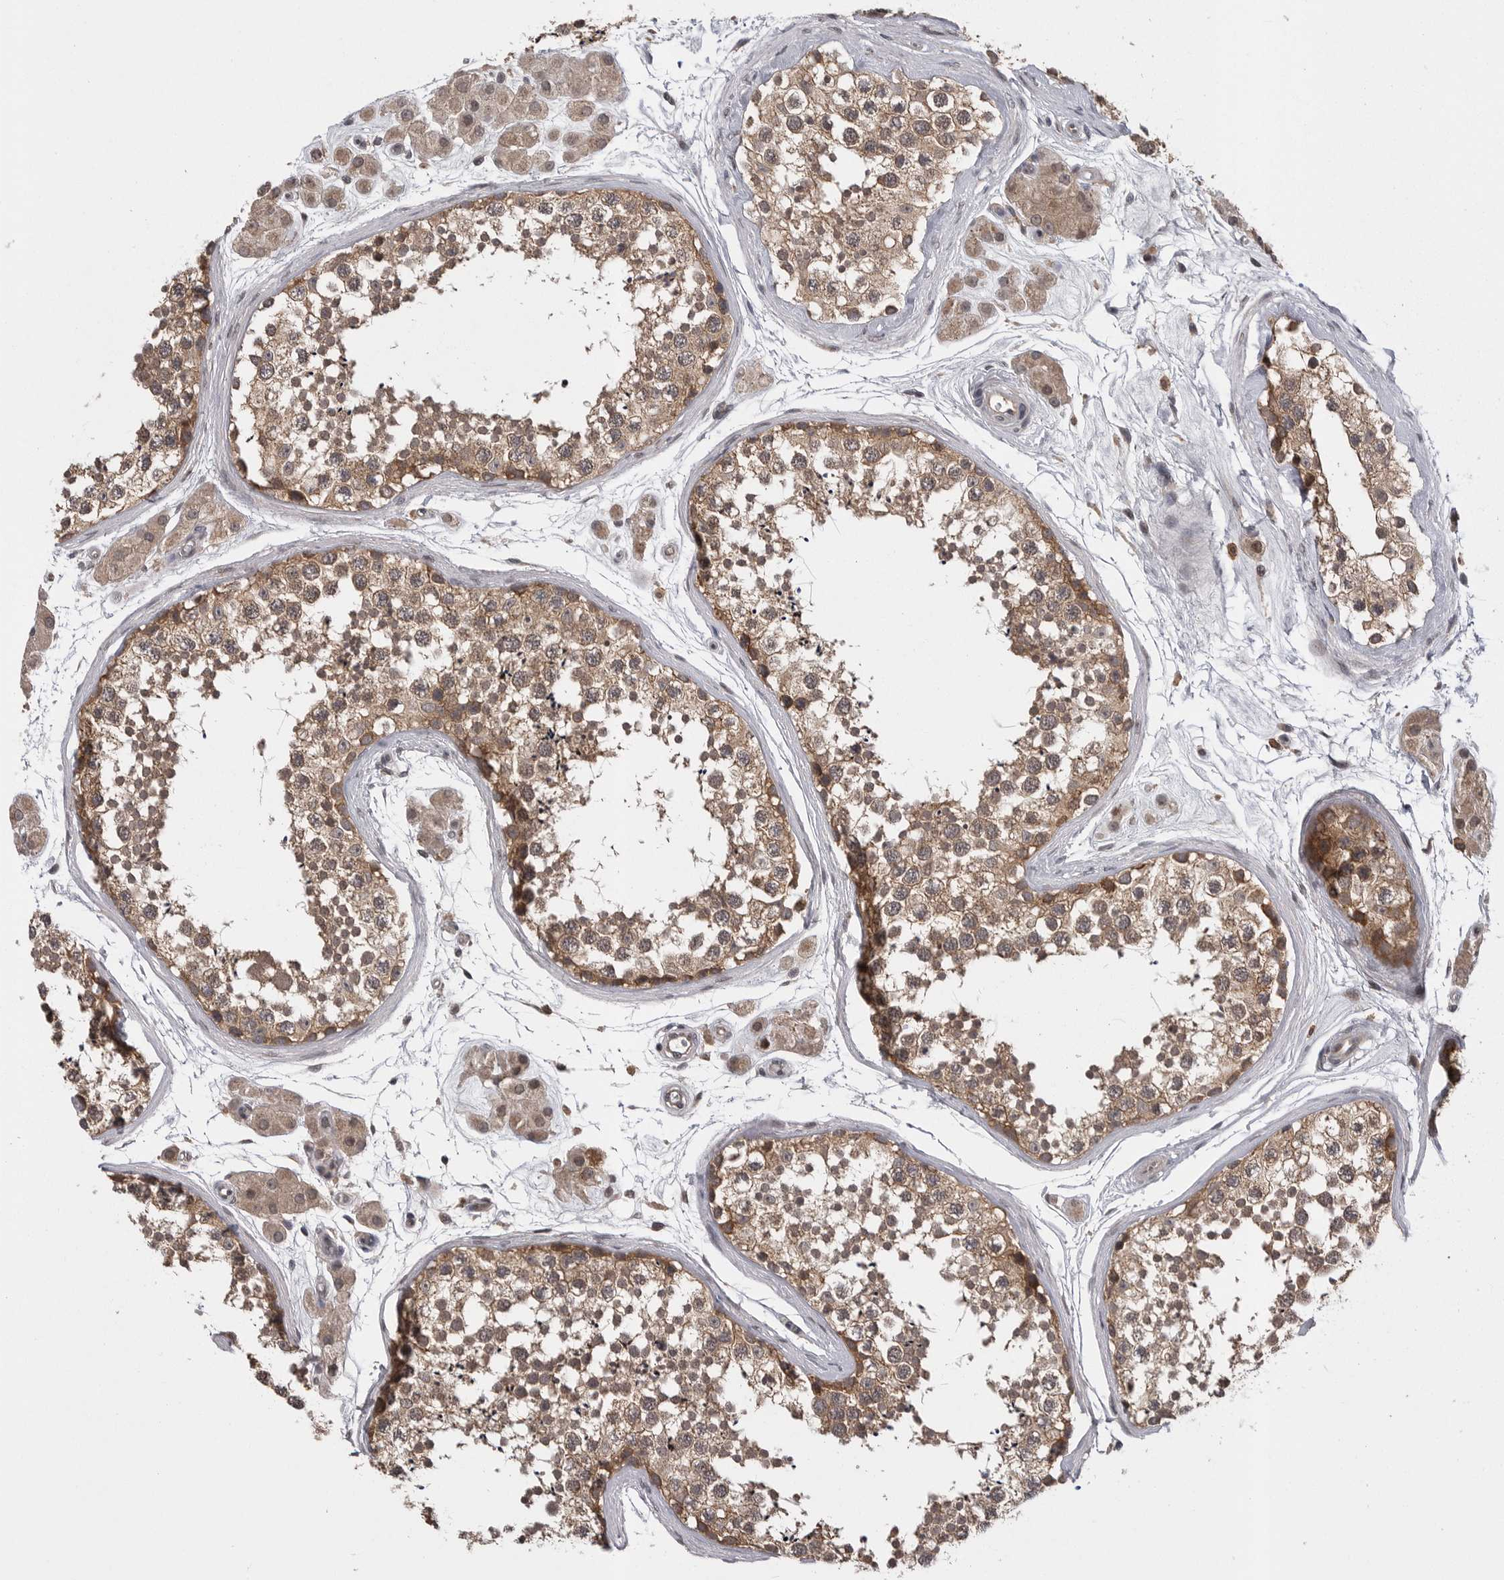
{"staining": {"intensity": "weak", "quantity": ">75%", "location": "cytoplasmic/membranous"}, "tissue": "testis", "cell_type": "Cells in seminiferous ducts", "image_type": "normal", "snomed": [{"axis": "morphology", "description": "Normal tissue, NOS"}, {"axis": "topography", "description": "Testis"}], "caption": "Human testis stained for a protein (brown) demonstrates weak cytoplasmic/membranous positive expression in approximately >75% of cells in seminiferous ducts.", "gene": "AOAH", "patient": {"sex": "male", "age": 56}}